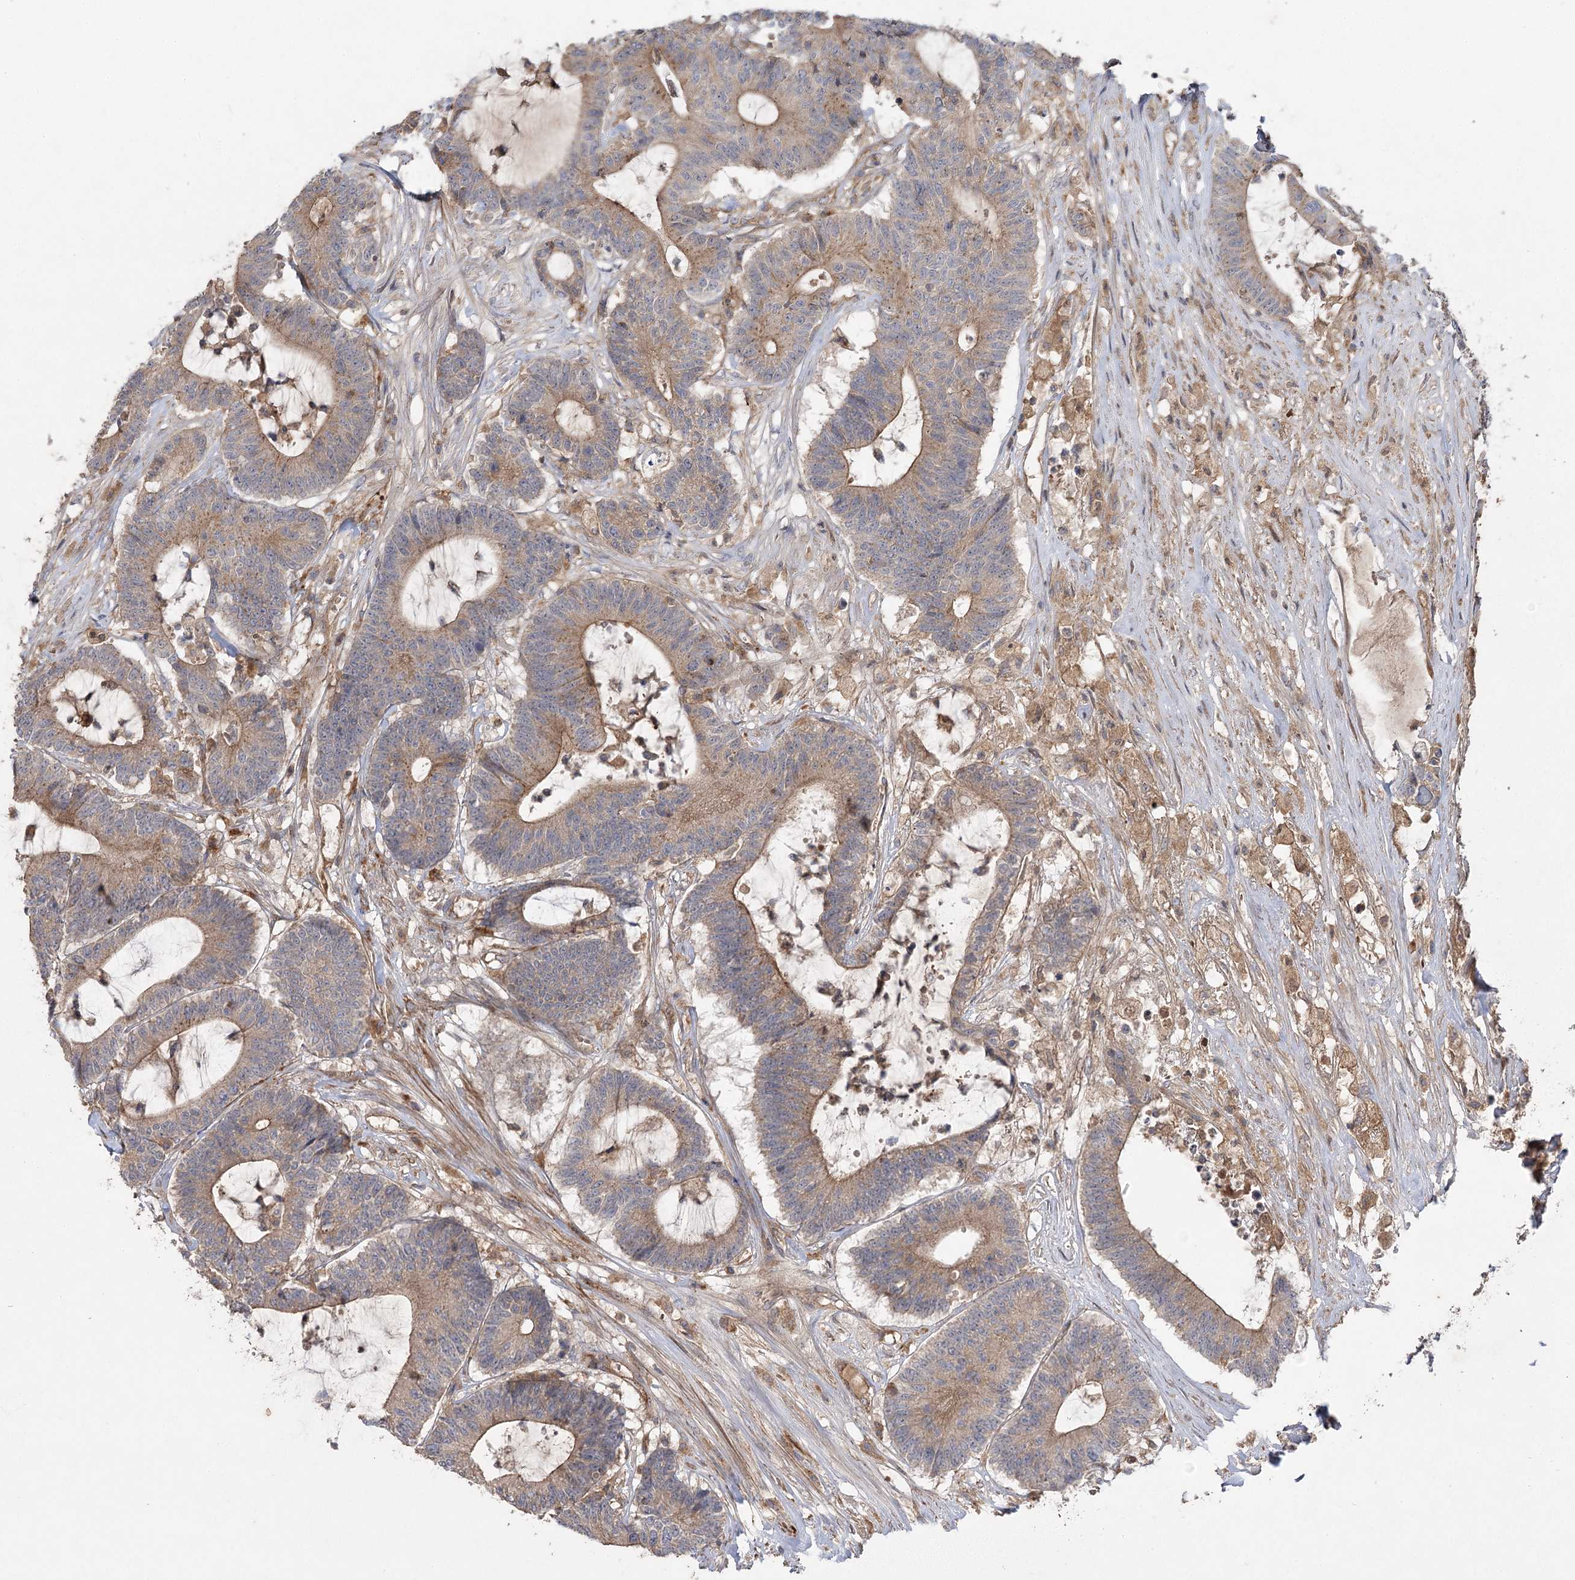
{"staining": {"intensity": "moderate", "quantity": ">75%", "location": "cytoplasmic/membranous"}, "tissue": "colorectal cancer", "cell_type": "Tumor cells", "image_type": "cancer", "snomed": [{"axis": "morphology", "description": "Adenocarcinoma, NOS"}, {"axis": "topography", "description": "Colon"}], "caption": "DAB immunohistochemical staining of colorectal cancer demonstrates moderate cytoplasmic/membranous protein positivity in about >75% of tumor cells.", "gene": "KIAA0825", "patient": {"sex": "female", "age": 84}}